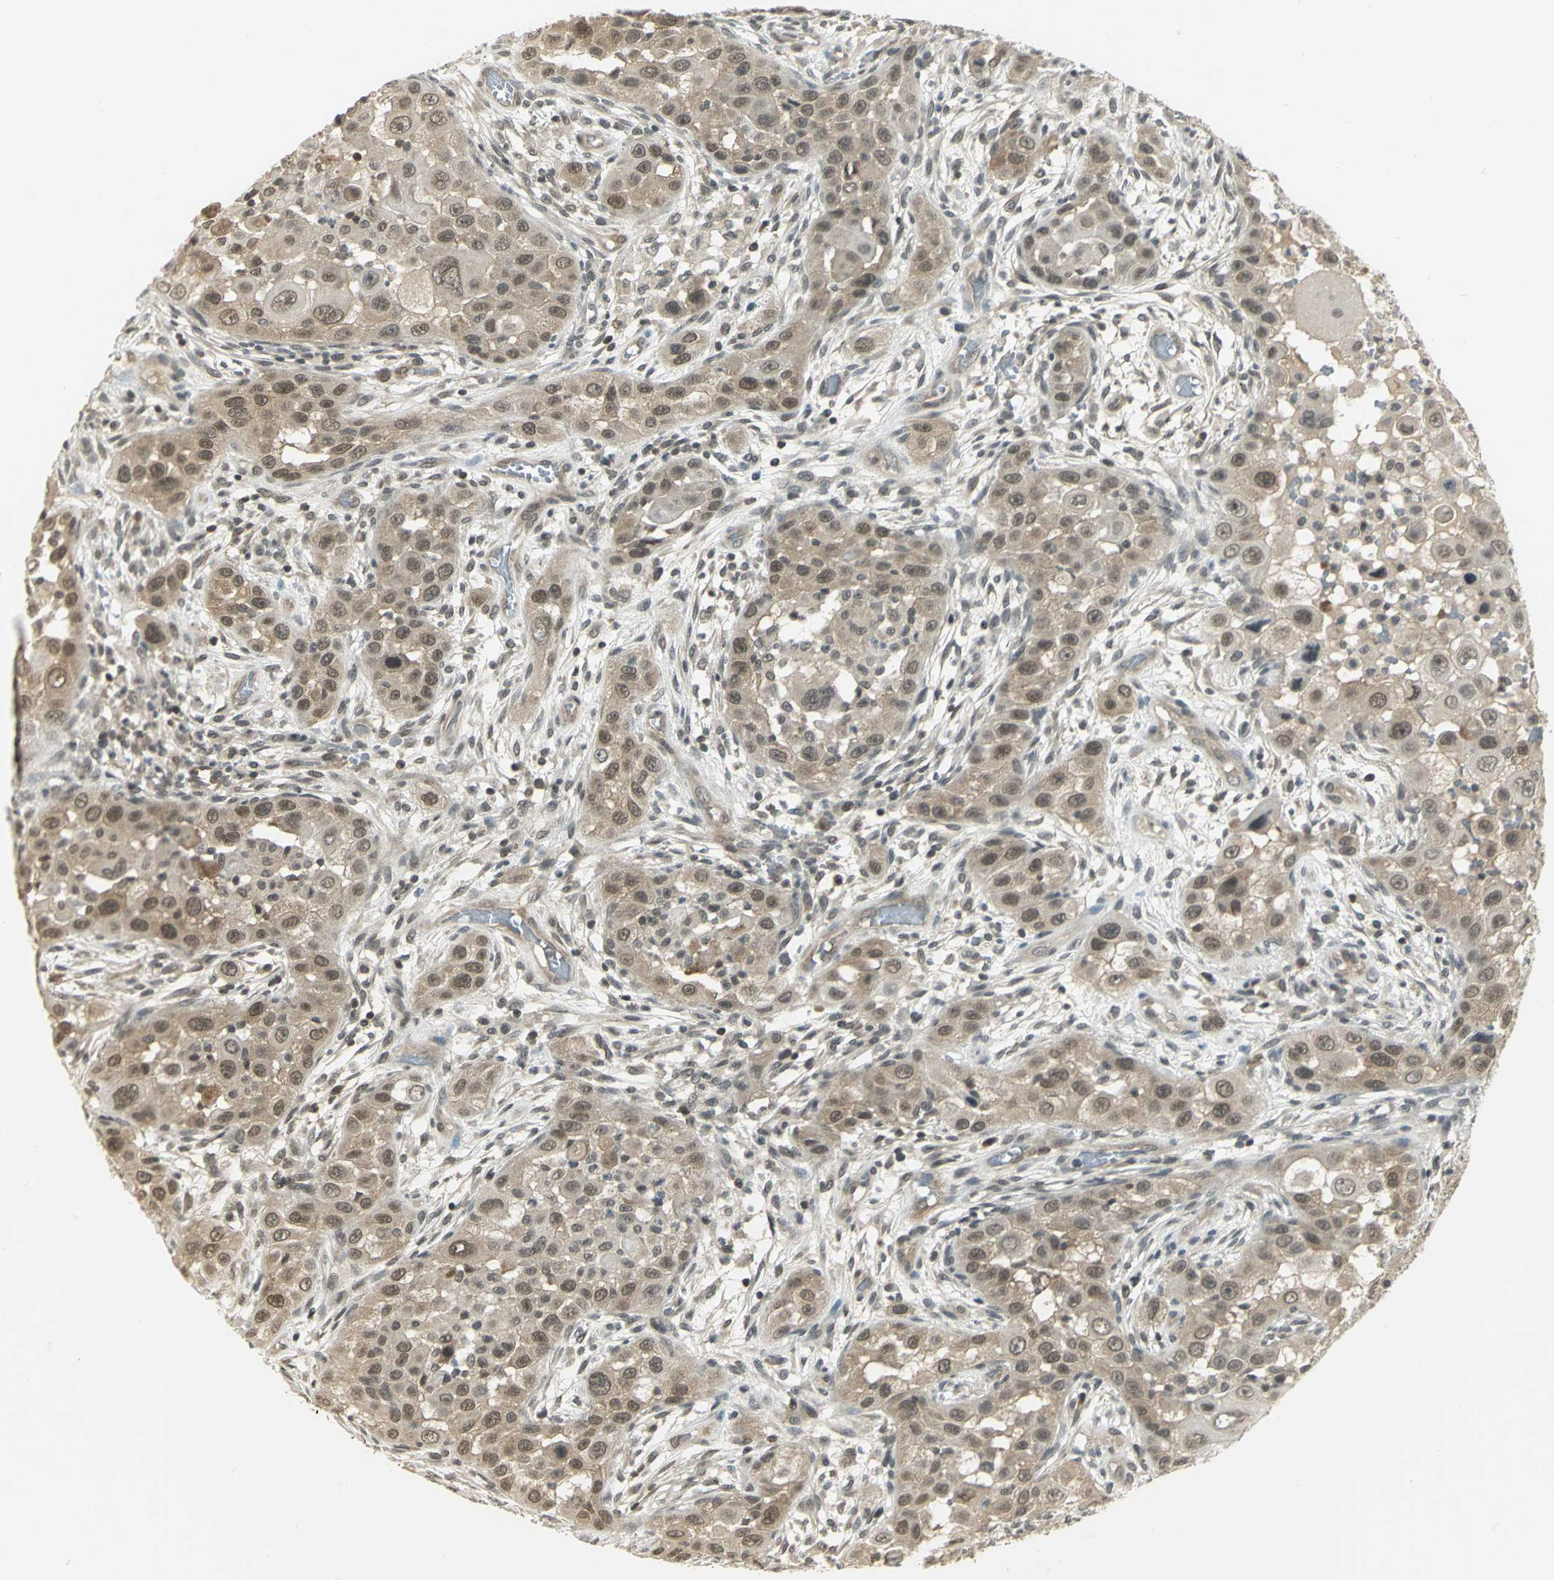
{"staining": {"intensity": "weak", "quantity": ">75%", "location": "cytoplasmic/membranous"}, "tissue": "head and neck cancer", "cell_type": "Tumor cells", "image_type": "cancer", "snomed": [{"axis": "morphology", "description": "Carcinoma, NOS"}, {"axis": "topography", "description": "Head-Neck"}], "caption": "An image showing weak cytoplasmic/membranous expression in approximately >75% of tumor cells in head and neck carcinoma, as visualized by brown immunohistochemical staining.", "gene": "CDC34", "patient": {"sex": "male", "age": 87}}